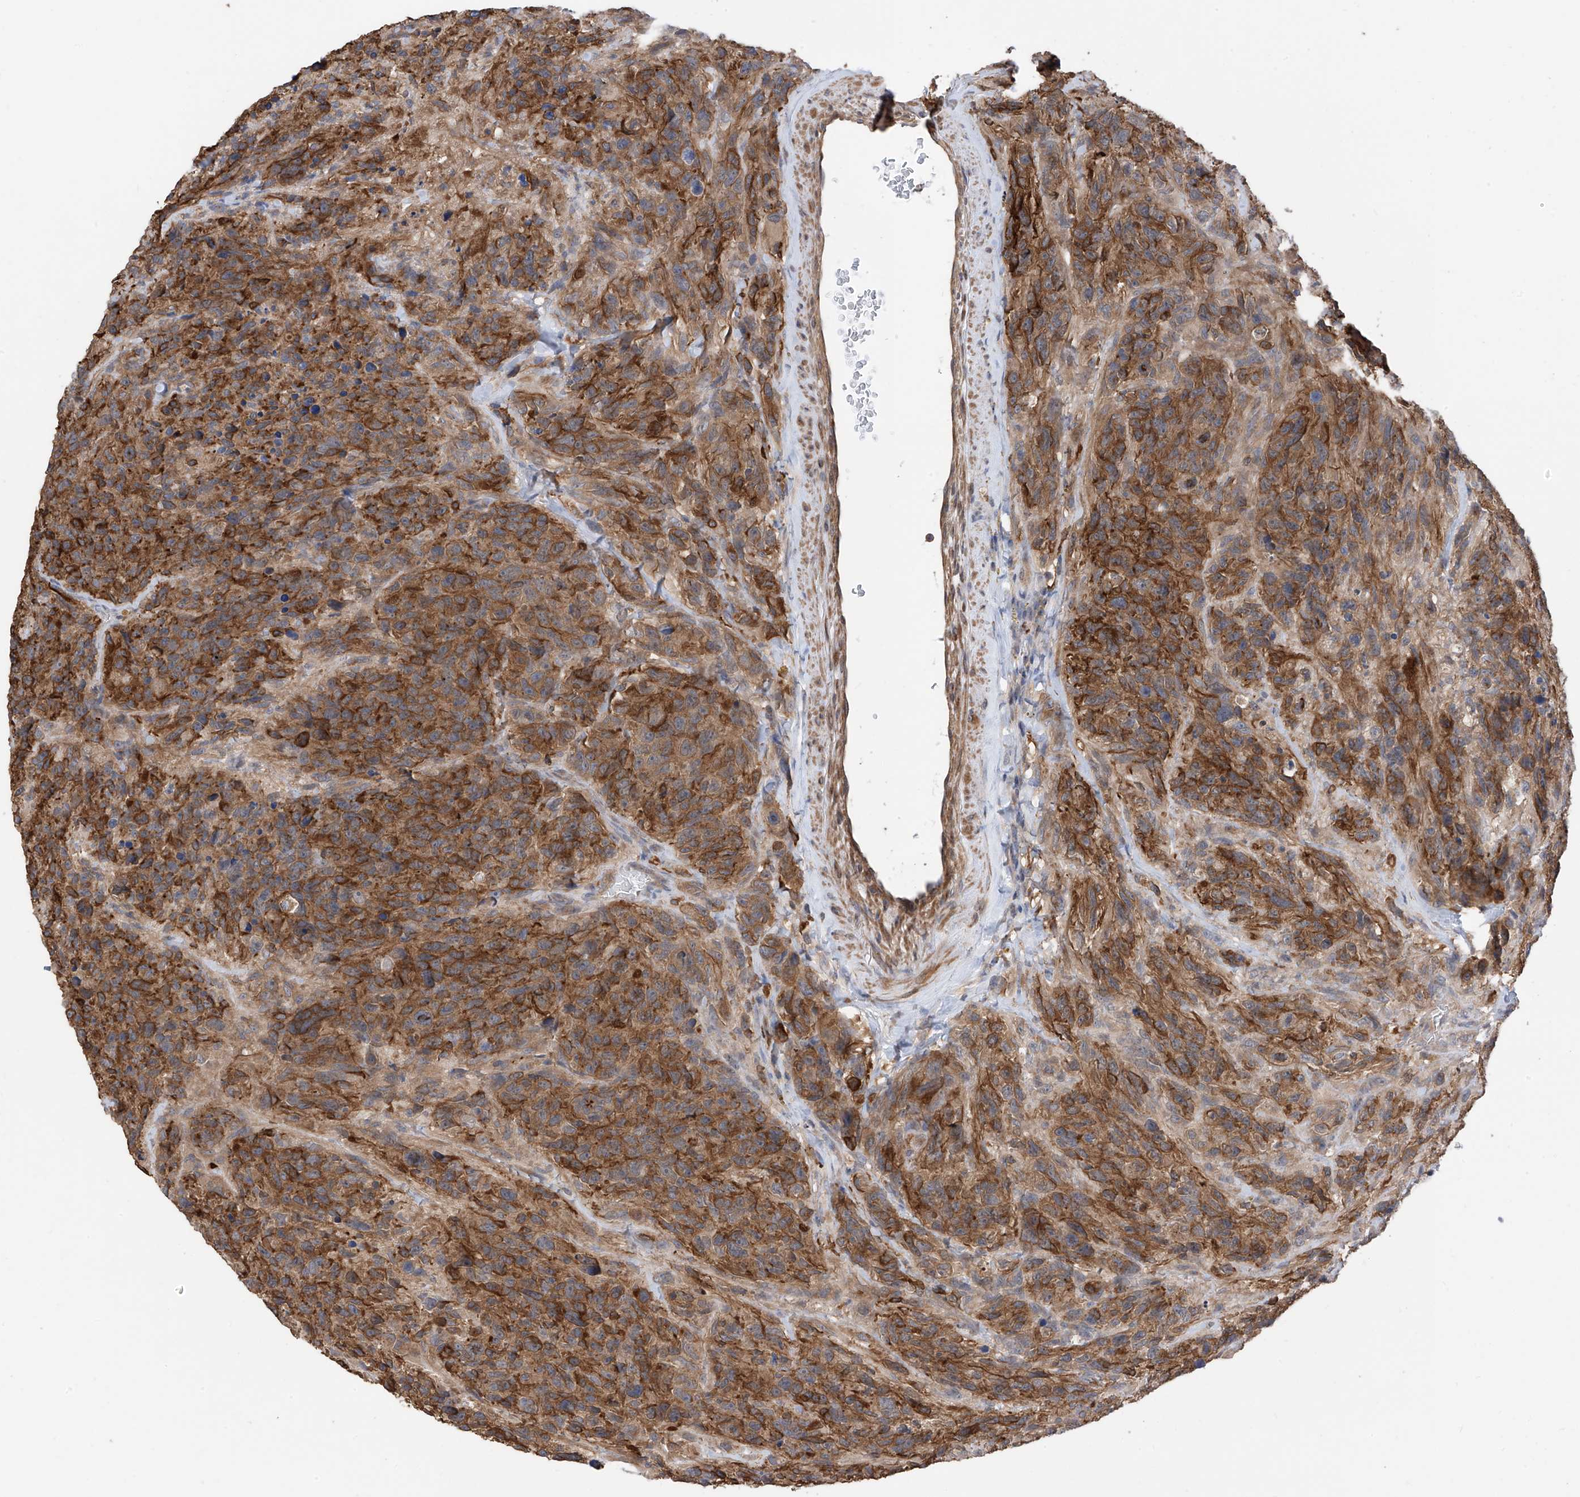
{"staining": {"intensity": "strong", "quantity": "25%-75%", "location": "cytoplasmic/membranous"}, "tissue": "glioma", "cell_type": "Tumor cells", "image_type": "cancer", "snomed": [{"axis": "morphology", "description": "Glioma, malignant, High grade"}, {"axis": "topography", "description": "Brain"}], "caption": "IHC of high-grade glioma (malignant) demonstrates high levels of strong cytoplasmic/membranous positivity in about 25%-75% of tumor cells.", "gene": "RPAIN", "patient": {"sex": "male", "age": 69}}